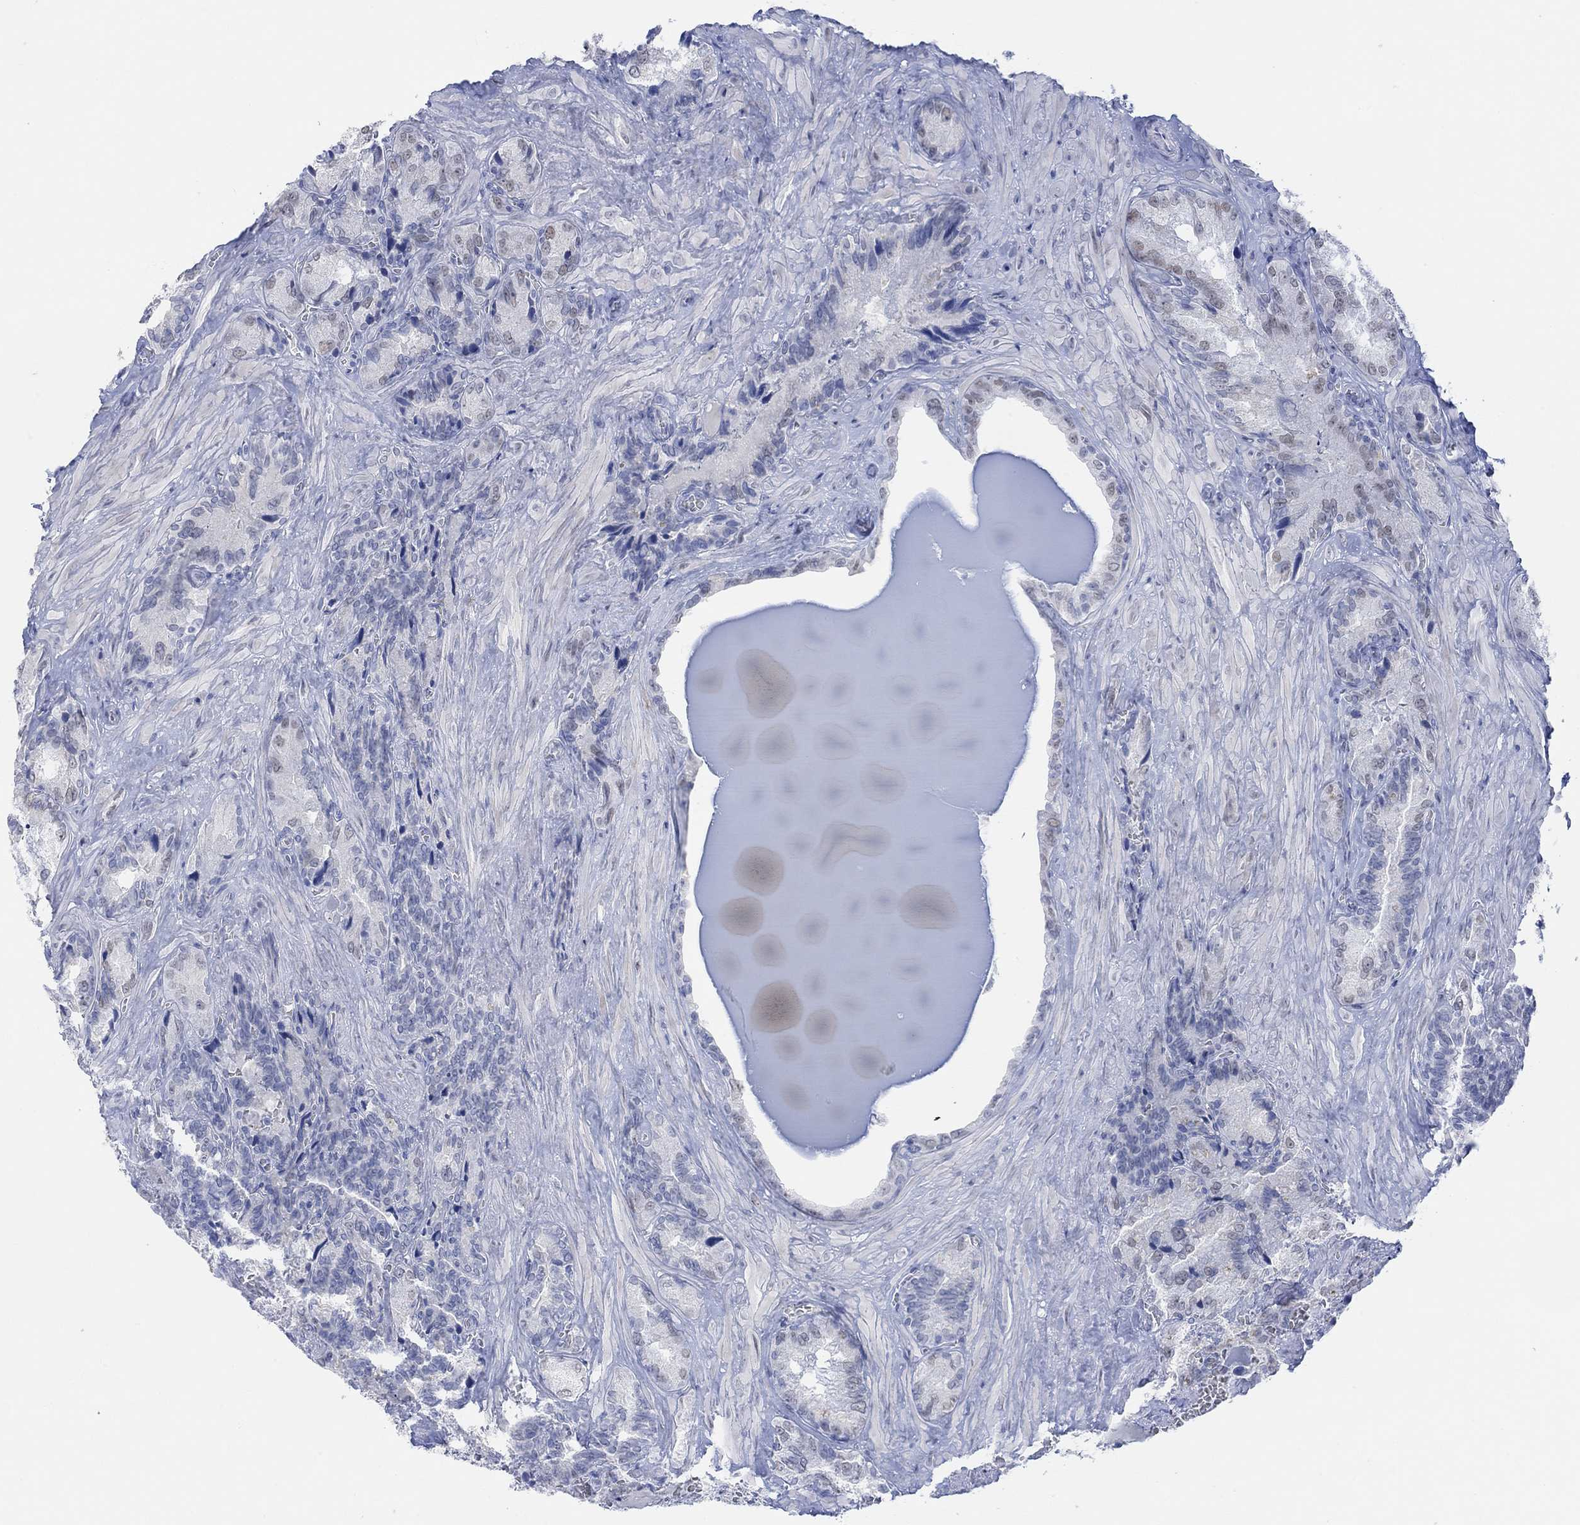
{"staining": {"intensity": "negative", "quantity": "none", "location": "none"}, "tissue": "seminal vesicle", "cell_type": "Glandular cells", "image_type": "normal", "snomed": [{"axis": "morphology", "description": "Normal tissue, NOS"}, {"axis": "topography", "description": "Seminal veicle"}], "caption": "The histopathology image shows no staining of glandular cells in unremarkable seminal vesicle.", "gene": "AK8", "patient": {"sex": "male", "age": 72}}